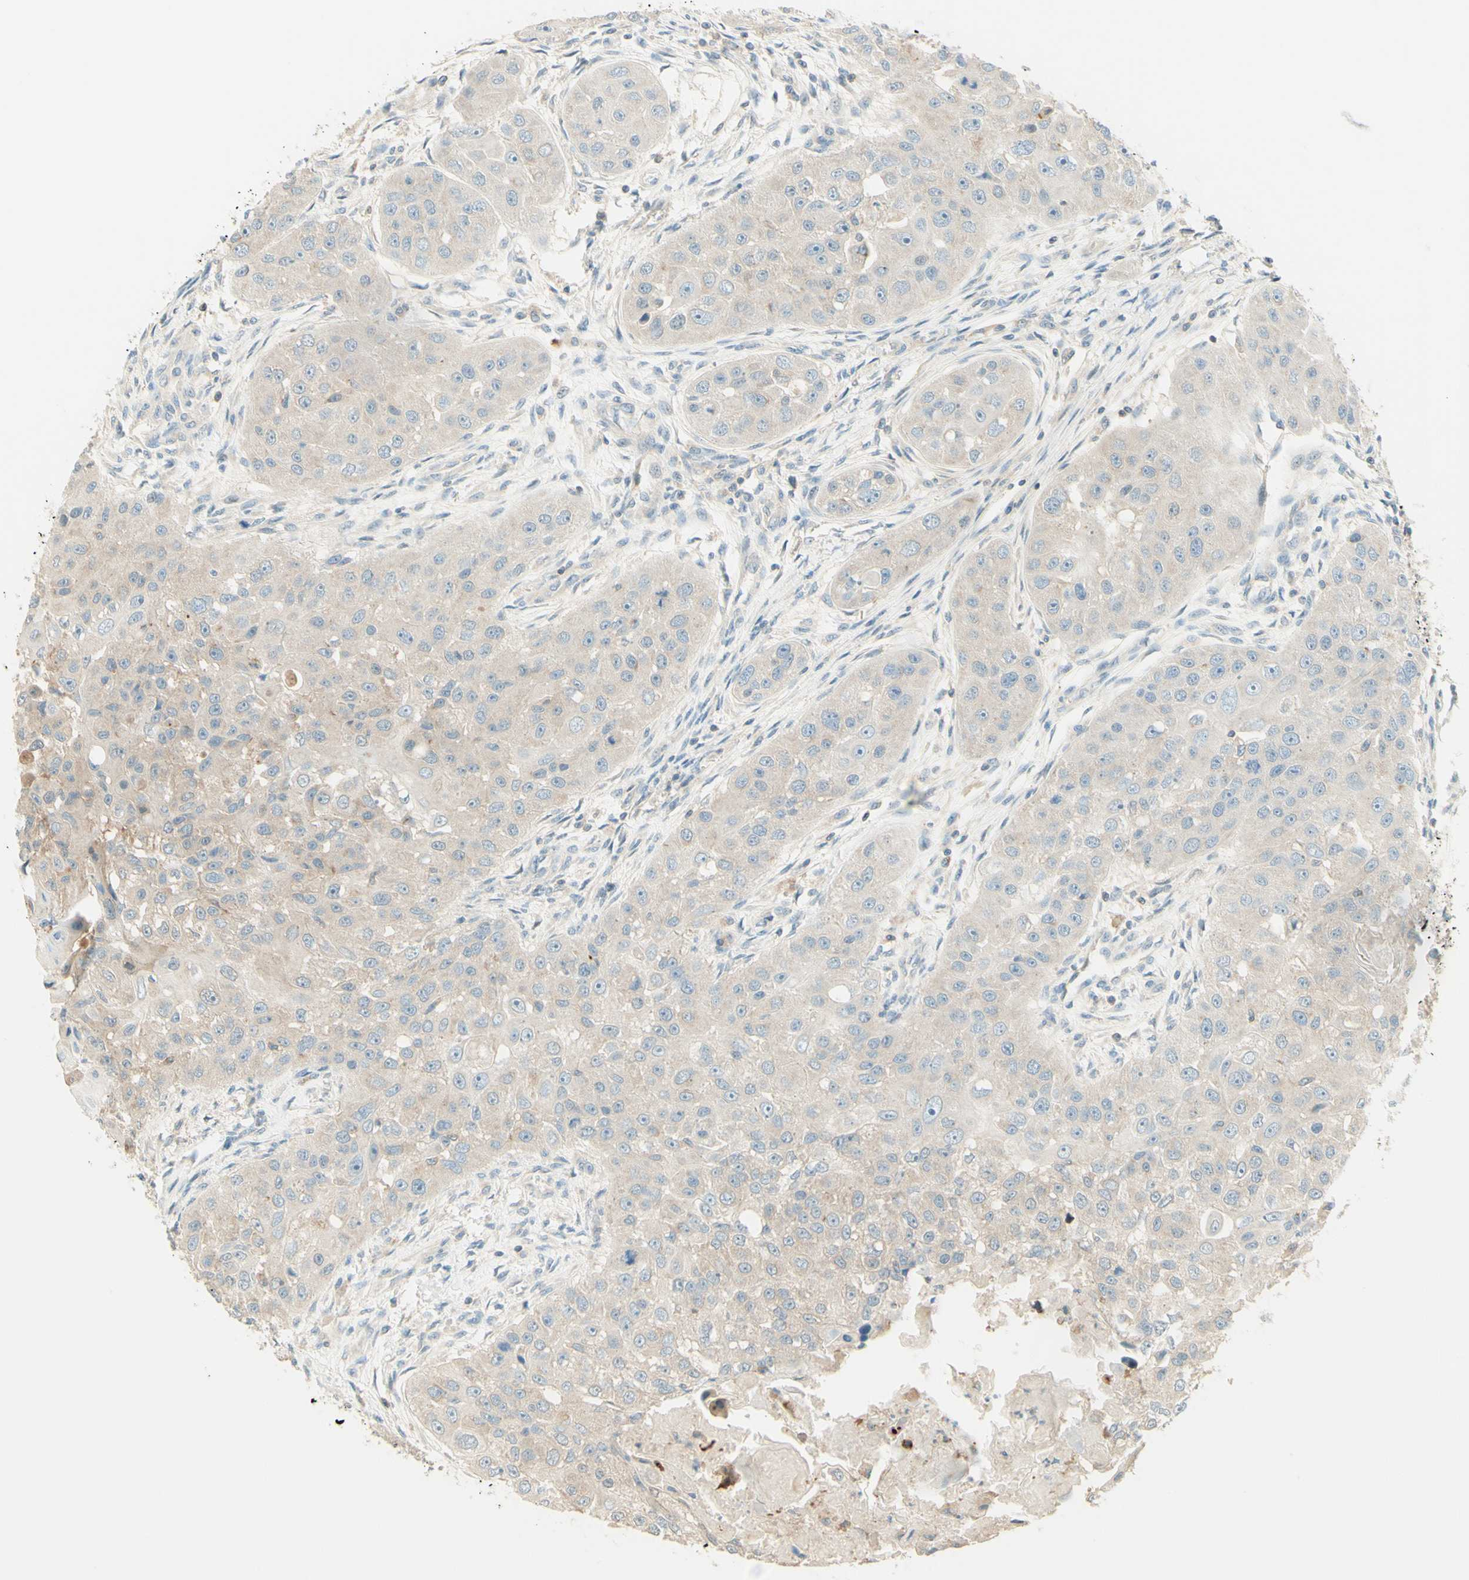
{"staining": {"intensity": "weak", "quantity": "25%-75%", "location": "cytoplasmic/membranous"}, "tissue": "head and neck cancer", "cell_type": "Tumor cells", "image_type": "cancer", "snomed": [{"axis": "morphology", "description": "Normal tissue, NOS"}, {"axis": "morphology", "description": "Squamous cell carcinoma, NOS"}, {"axis": "topography", "description": "Skeletal muscle"}, {"axis": "topography", "description": "Head-Neck"}], "caption": "This is an image of IHC staining of head and neck cancer (squamous cell carcinoma), which shows weak positivity in the cytoplasmic/membranous of tumor cells.", "gene": "PROM1", "patient": {"sex": "male", "age": 51}}